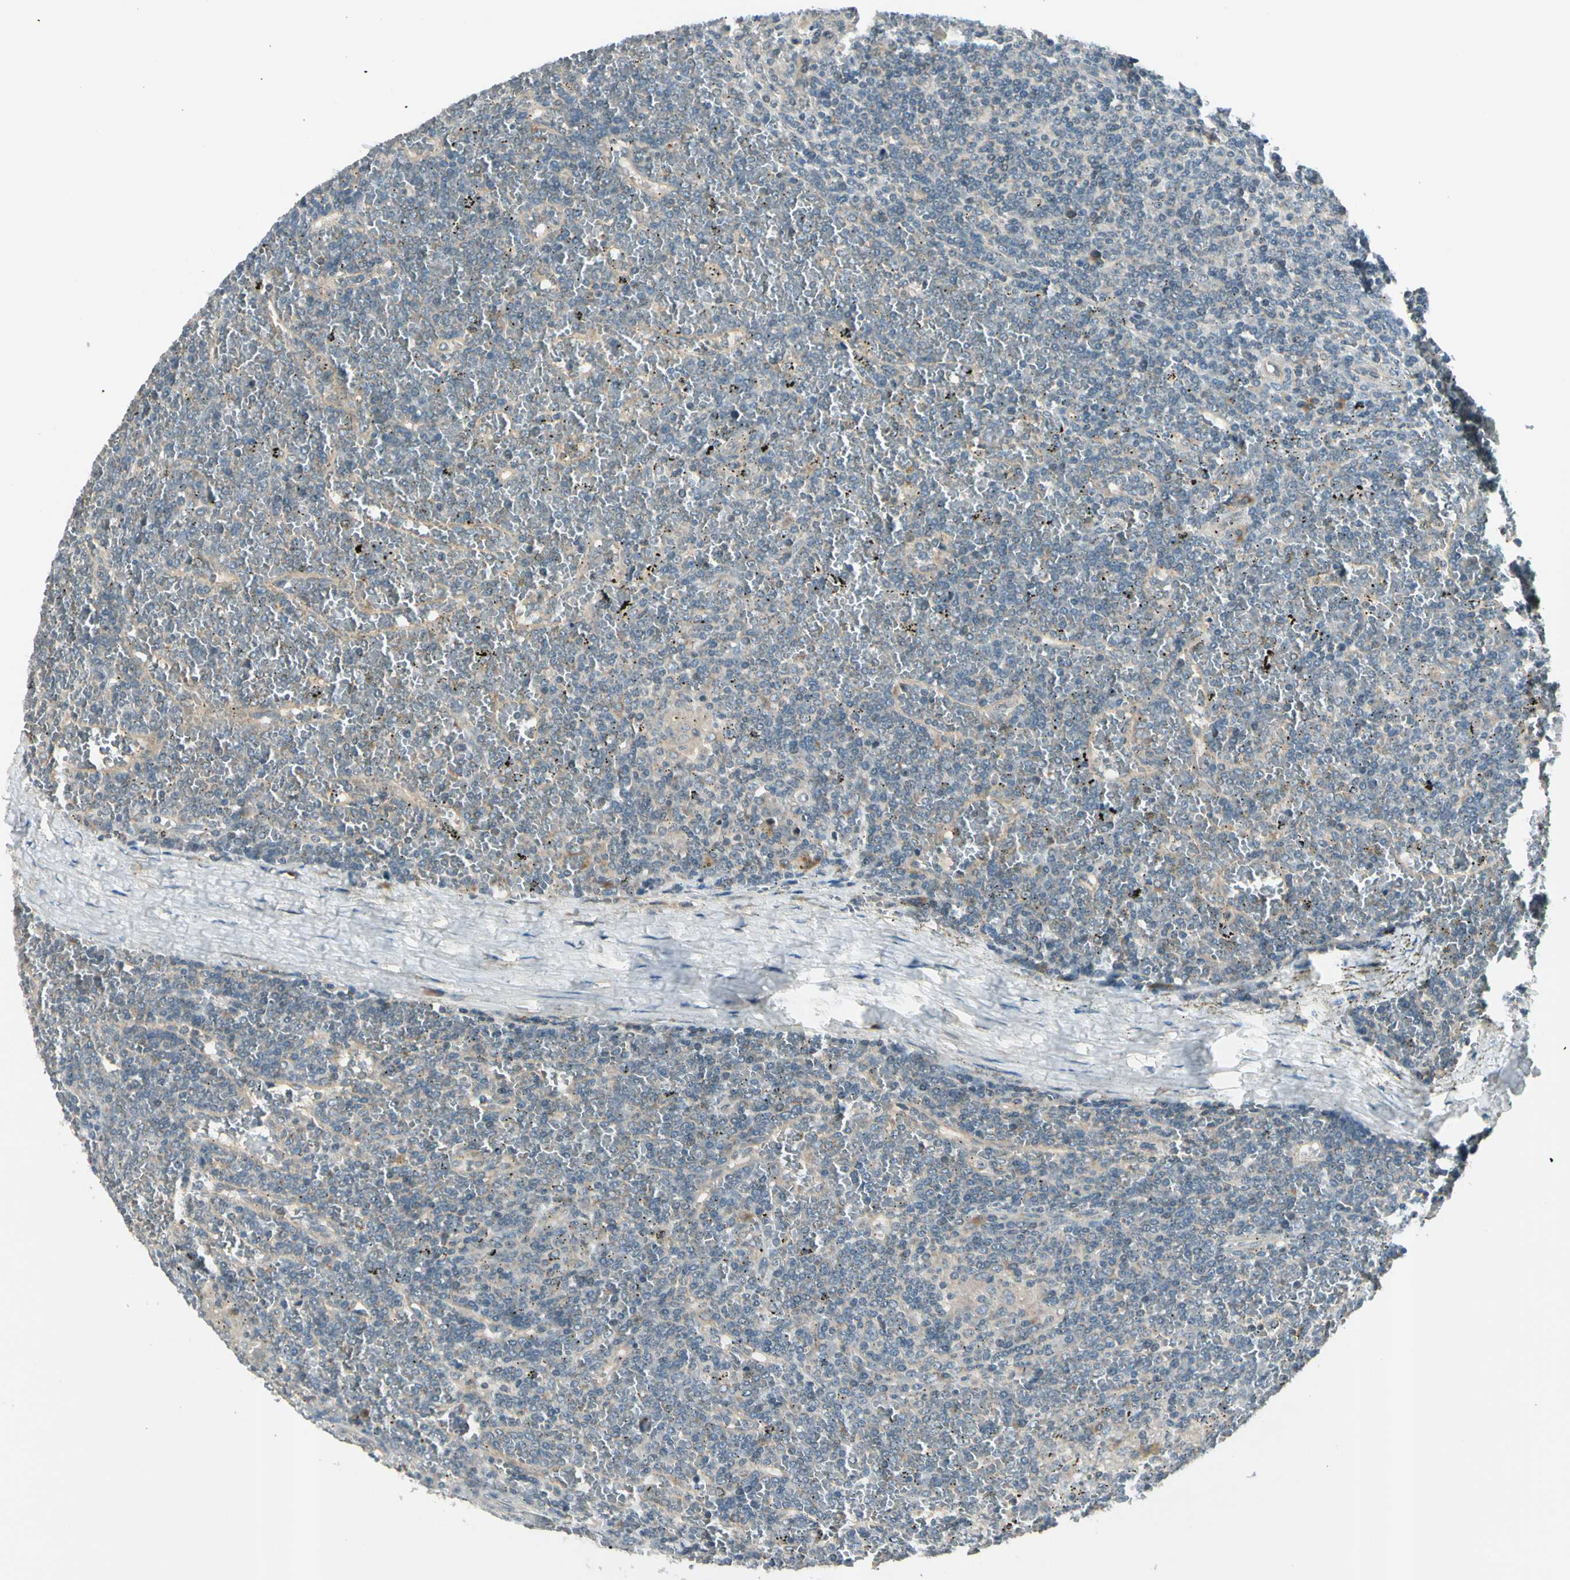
{"staining": {"intensity": "negative", "quantity": "none", "location": "none"}, "tissue": "lymphoma", "cell_type": "Tumor cells", "image_type": "cancer", "snomed": [{"axis": "morphology", "description": "Malignant lymphoma, non-Hodgkin's type, Low grade"}, {"axis": "topography", "description": "Spleen"}], "caption": "High power microscopy image of an immunohistochemistry image of low-grade malignant lymphoma, non-Hodgkin's type, revealing no significant staining in tumor cells.", "gene": "BNIP1", "patient": {"sex": "female", "age": 19}}